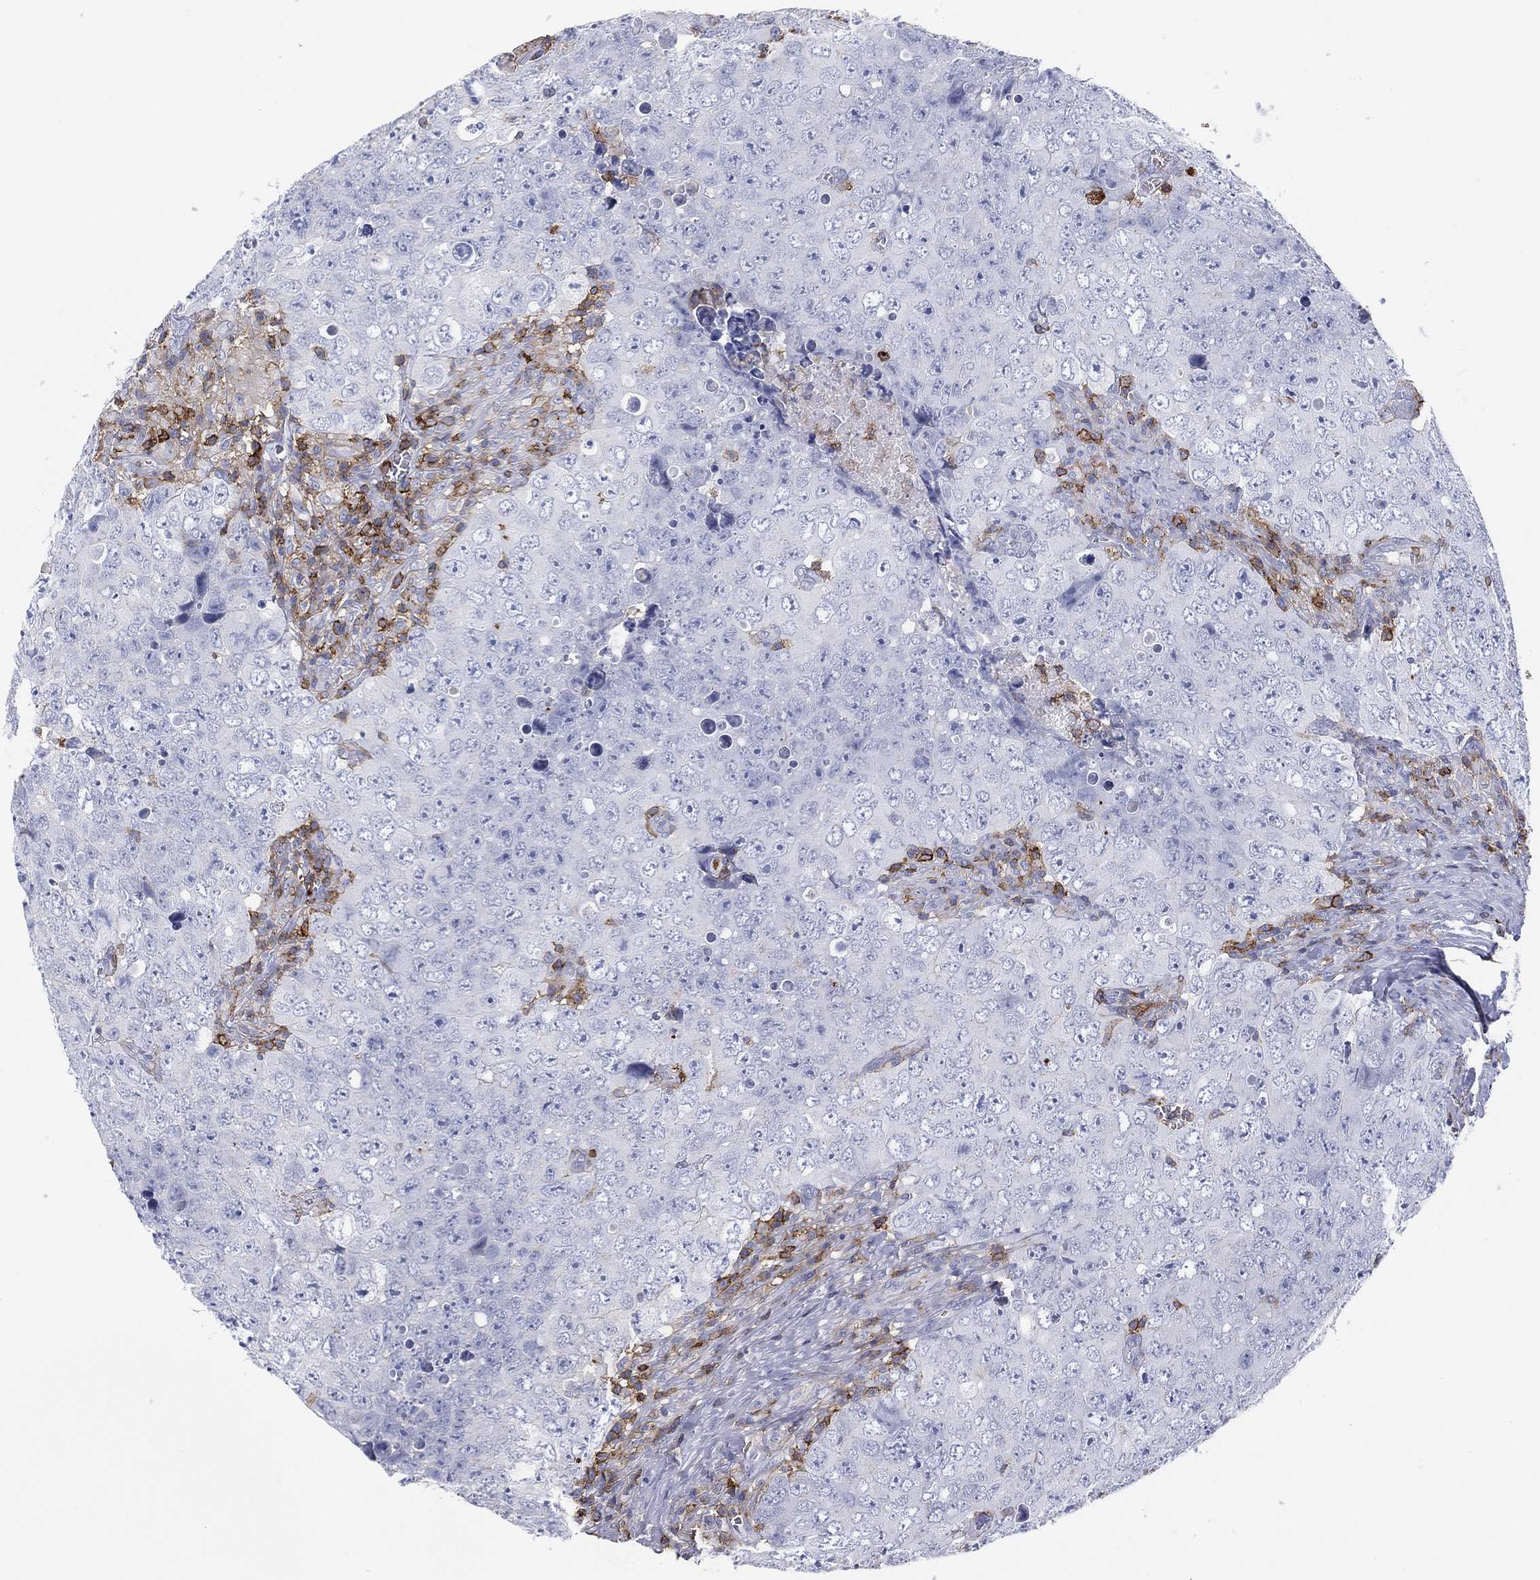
{"staining": {"intensity": "negative", "quantity": "none", "location": "none"}, "tissue": "testis cancer", "cell_type": "Tumor cells", "image_type": "cancer", "snomed": [{"axis": "morphology", "description": "Seminoma, NOS"}, {"axis": "topography", "description": "Testis"}], "caption": "Tumor cells are negative for protein expression in human testis seminoma.", "gene": "SELPLG", "patient": {"sex": "male", "age": 34}}